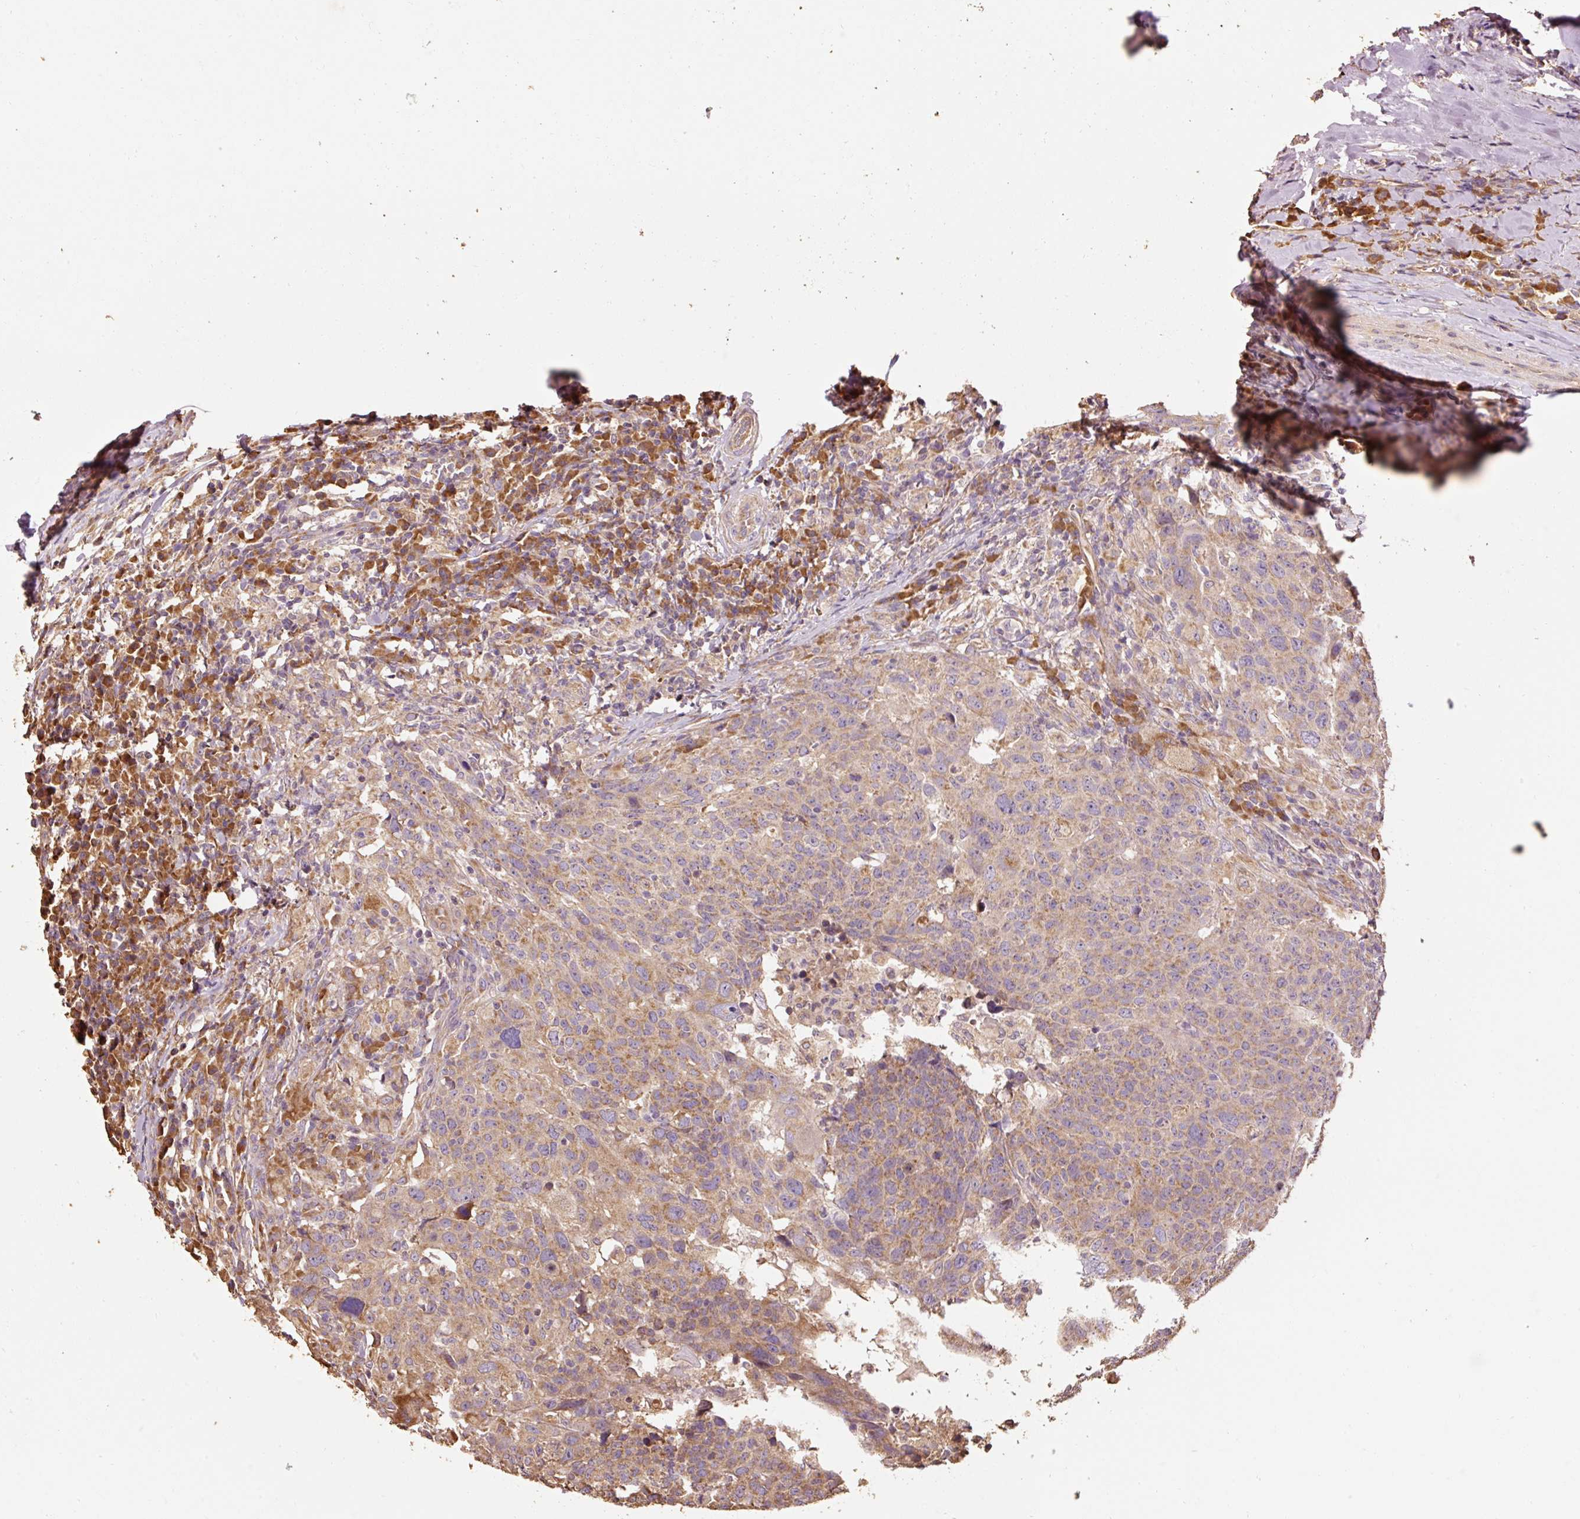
{"staining": {"intensity": "moderate", "quantity": ">75%", "location": "cytoplasmic/membranous"}, "tissue": "head and neck cancer", "cell_type": "Tumor cells", "image_type": "cancer", "snomed": [{"axis": "morphology", "description": "Normal tissue, NOS"}, {"axis": "morphology", "description": "Squamous cell carcinoma, NOS"}, {"axis": "topography", "description": "Skeletal muscle"}, {"axis": "topography", "description": "Vascular tissue"}, {"axis": "topography", "description": "Peripheral nerve tissue"}, {"axis": "topography", "description": "Head-Neck"}], "caption": "Human head and neck cancer (squamous cell carcinoma) stained for a protein (brown) shows moderate cytoplasmic/membranous positive expression in approximately >75% of tumor cells.", "gene": "EFHC1", "patient": {"sex": "male", "age": 66}}